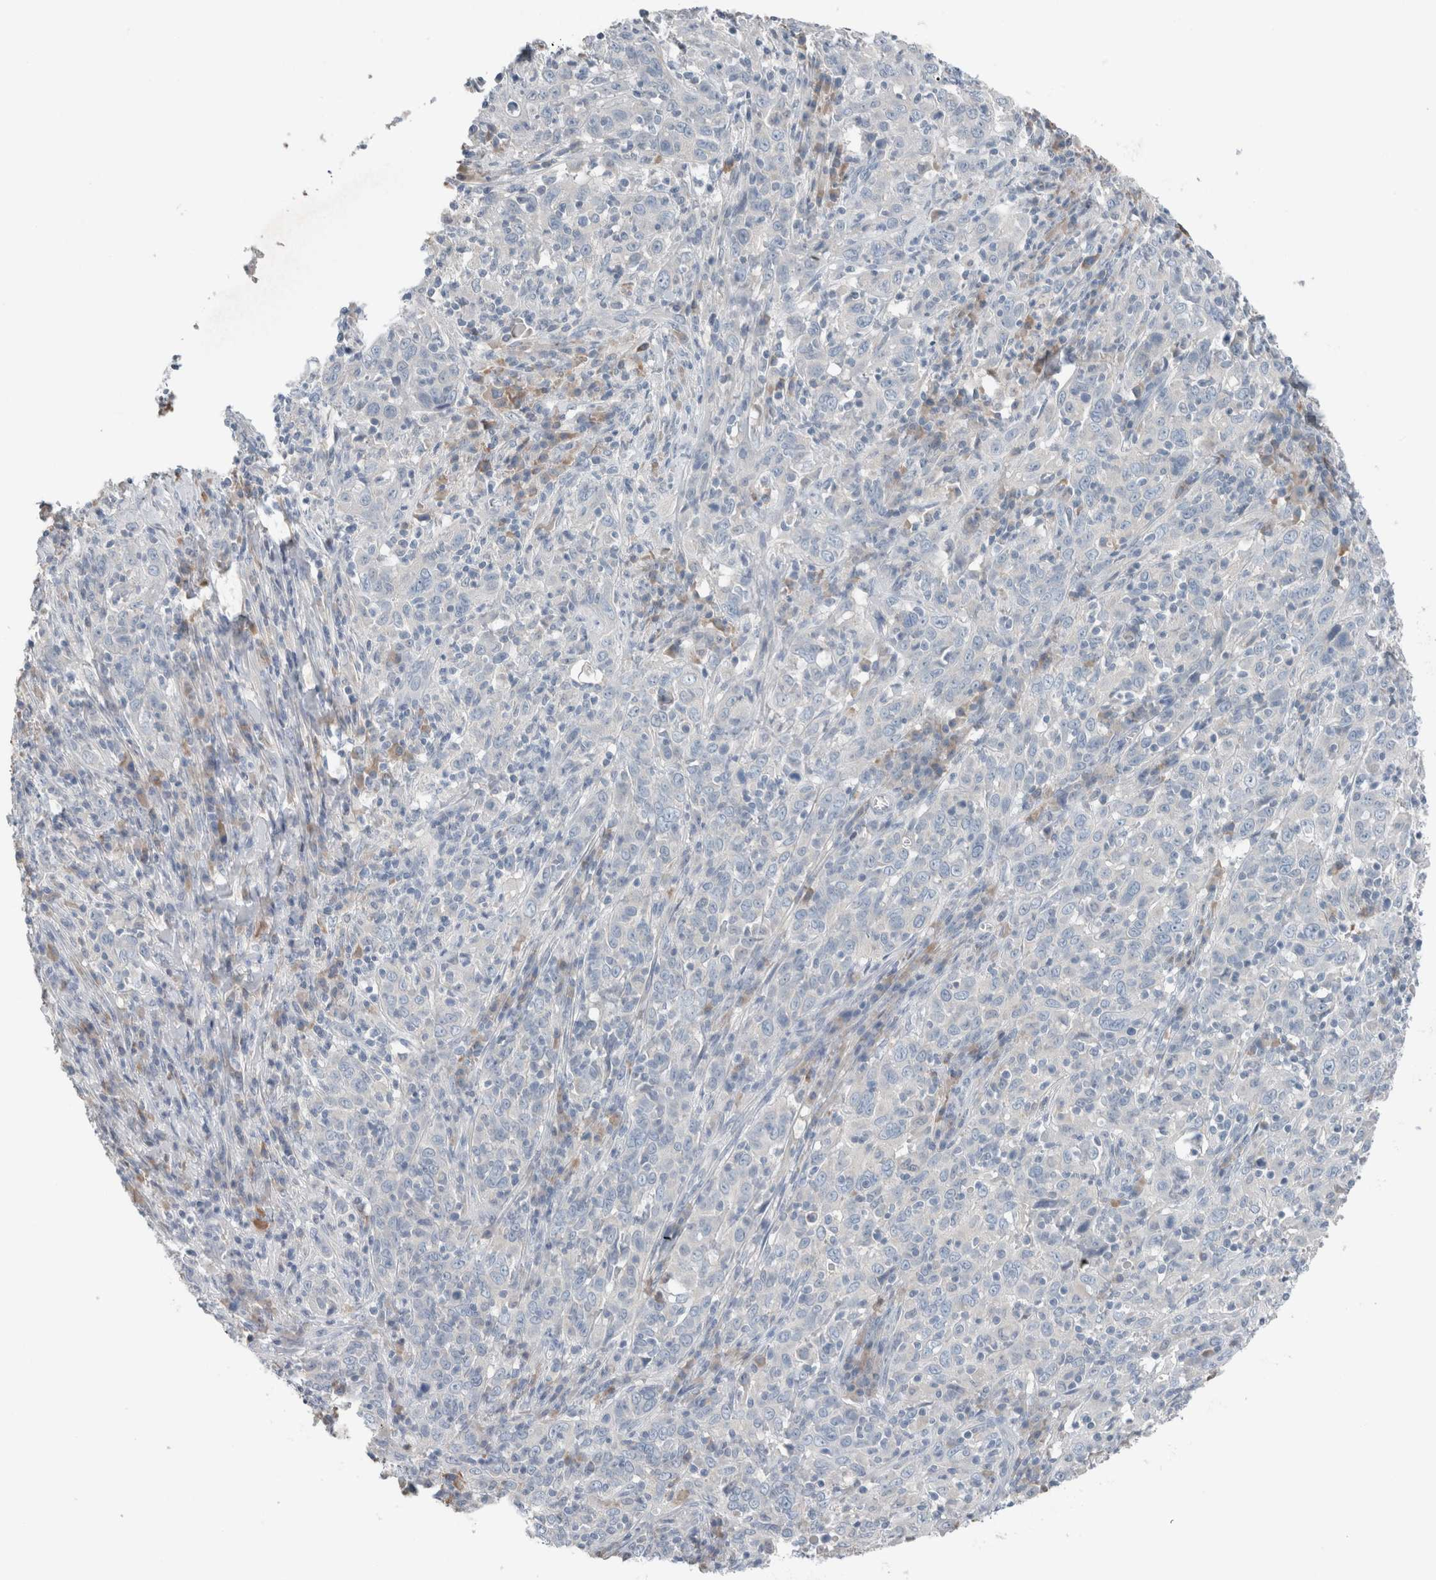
{"staining": {"intensity": "negative", "quantity": "none", "location": "none"}, "tissue": "cervical cancer", "cell_type": "Tumor cells", "image_type": "cancer", "snomed": [{"axis": "morphology", "description": "Squamous cell carcinoma, NOS"}, {"axis": "topography", "description": "Cervix"}], "caption": "There is no significant positivity in tumor cells of cervical cancer. Brightfield microscopy of immunohistochemistry stained with DAB (3,3'-diaminobenzidine) (brown) and hematoxylin (blue), captured at high magnification.", "gene": "DUOX1", "patient": {"sex": "female", "age": 46}}